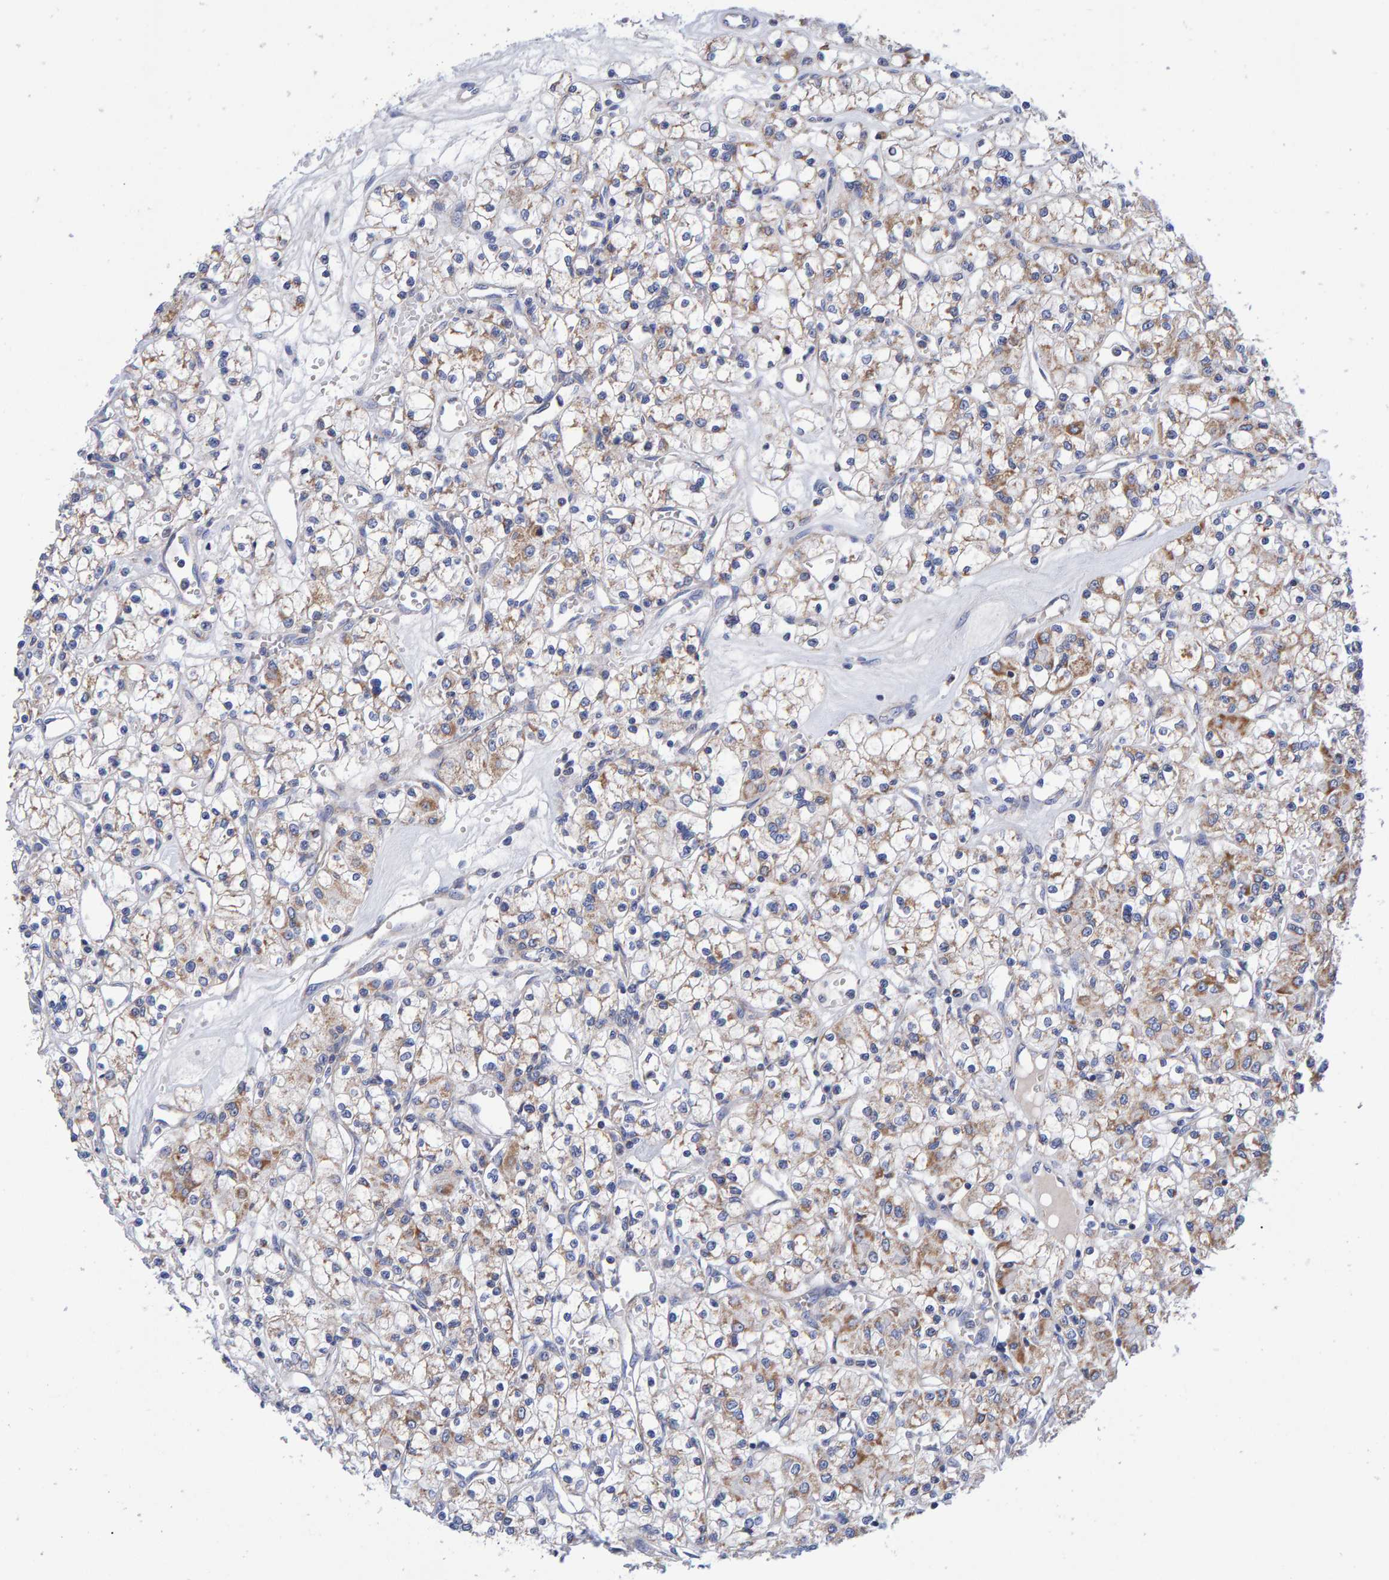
{"staining": {"intensity": "moderate", "quantity": "25%-75%", "location": "cytoplasmic/membranous"}, "tissue": "renal cancer", "cell_type": "Tumor cells", "image_type": "cancer", "snomed": [{"axis": "morphology", "description": "Adenocarcinoma, NOS"}, {"axis": "topography", "description": "Kidney"}], "caption": "Immunohistochemical staining of adenocarcinoma (renal) shows moderate cytoplasmic/membranous protein expression in about 25%-75% of tumor cells. The protein is shown in brown color, while the nuclei are stained blue.", "gene": "EFR3A", "patient": {"sex": "female", "age": 59}}